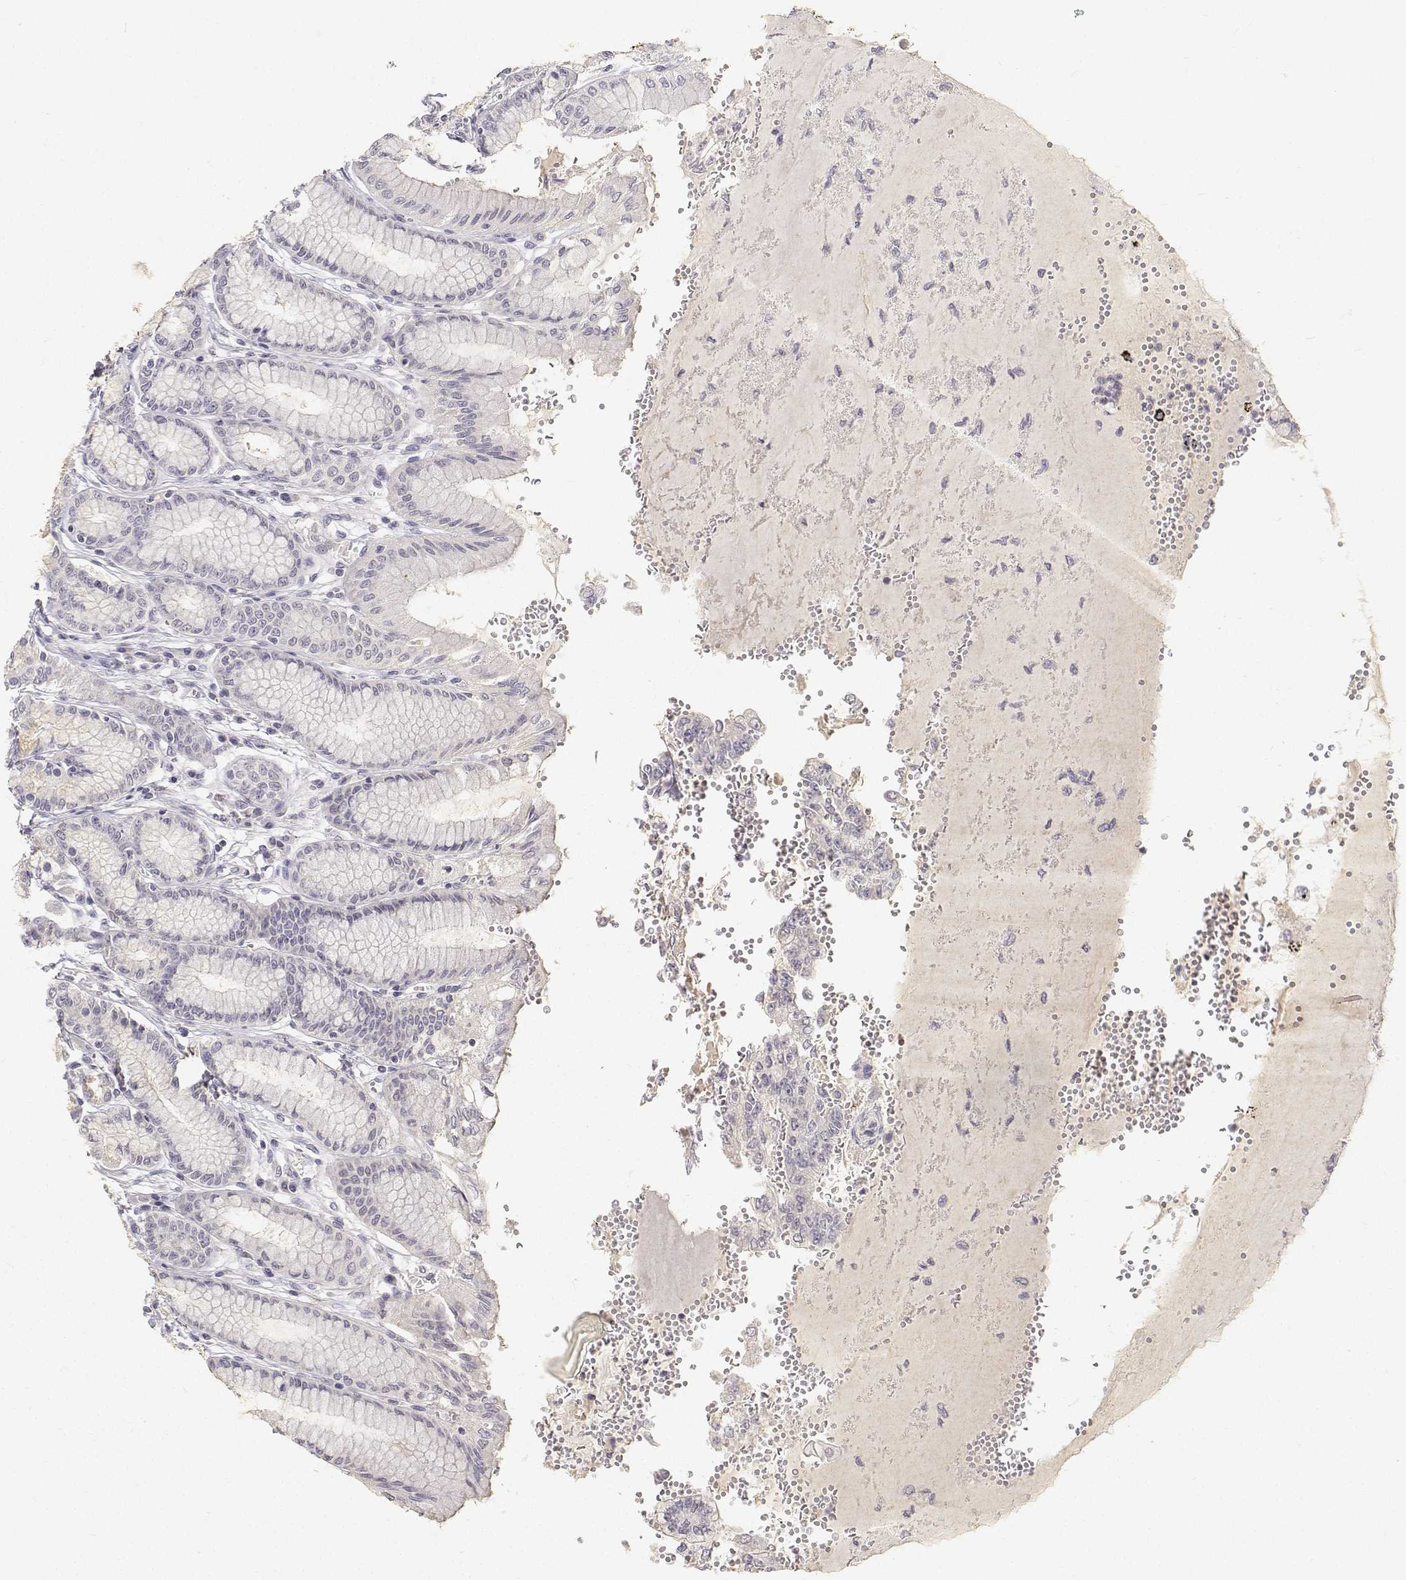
{"staining": {"intensity": "negative", "quantity": "none", "location": "none"}, "tissue": "stomach", "cell_type": "Glandular cells", "image_type": "normal", "snomed": [{"axis": "morphology", "description": "Normal tissue, NOS"}, {"axis": "topography", "description": "Stomach"}, {"axis": "topography", "description": "Stomach, lower"}], "caption": "Stomach stained for a protein using immunohistochemistry (IHC) demonstrates no staining glandular cells.", "gene": "PAEP", "patient": {"sex": "male", "age": 76}}